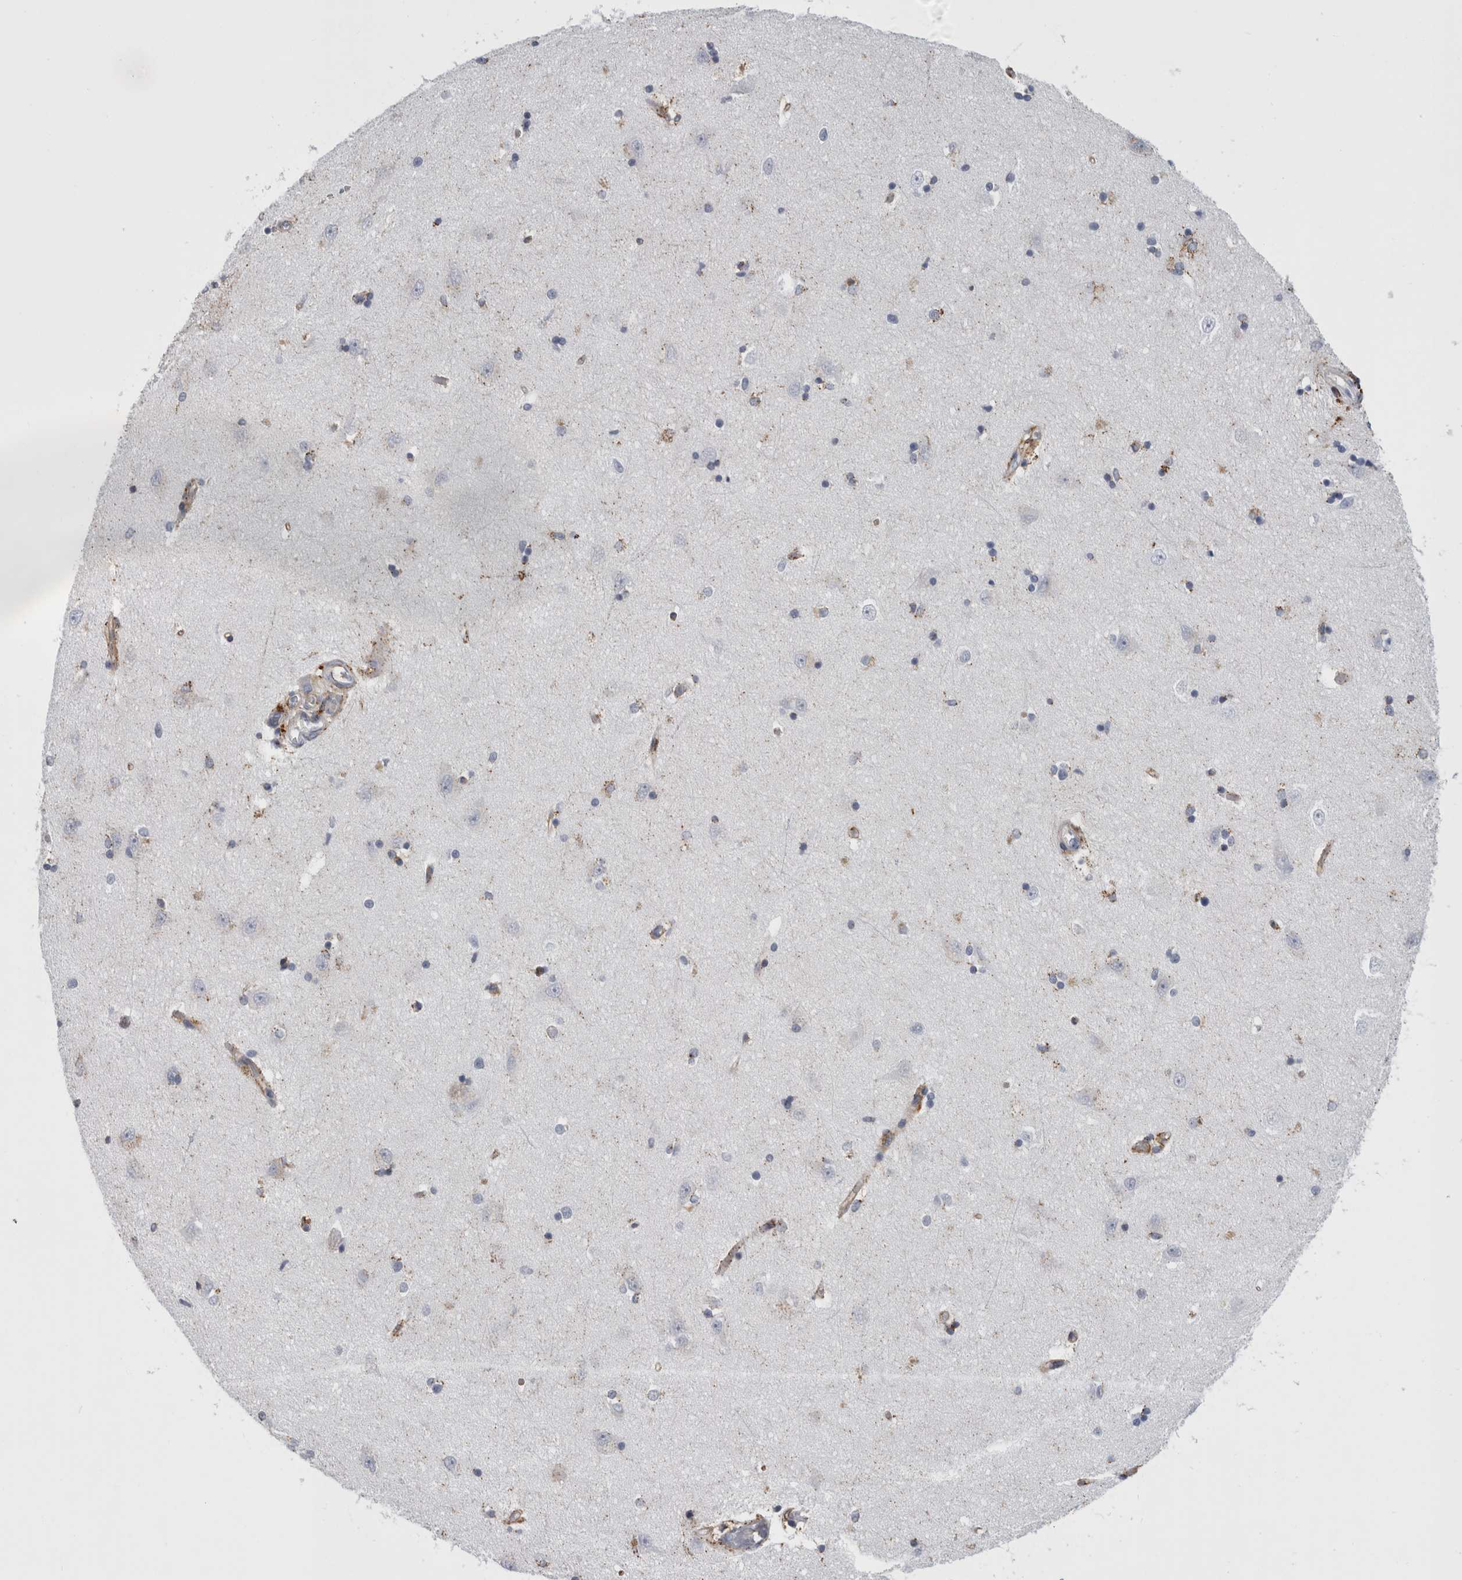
{"staining": {"intensity": "moderate", "quantity": "<25%", "location": "cytoplasmic/membranous"}, "tissue": "hippocampus", "cell_type": "Glial cells", "image_type": "normal", "snomed": [{"axis": "morphology", "description": "Normal tissue, NOS"}, {"axis": "topography", "description": "Hippocampus"}], "caption": "Immunohistochemical staining of unremarkable hippocampus reveals <25% levels of moderate cytoplasmic/membranous protein positivity in approximately <25% of glial cells. (DAB = brown stain, brightfield microscopy at high magnification).", "gene": "DNAJC24", "patient": {"sex": "male", "age": 45}}